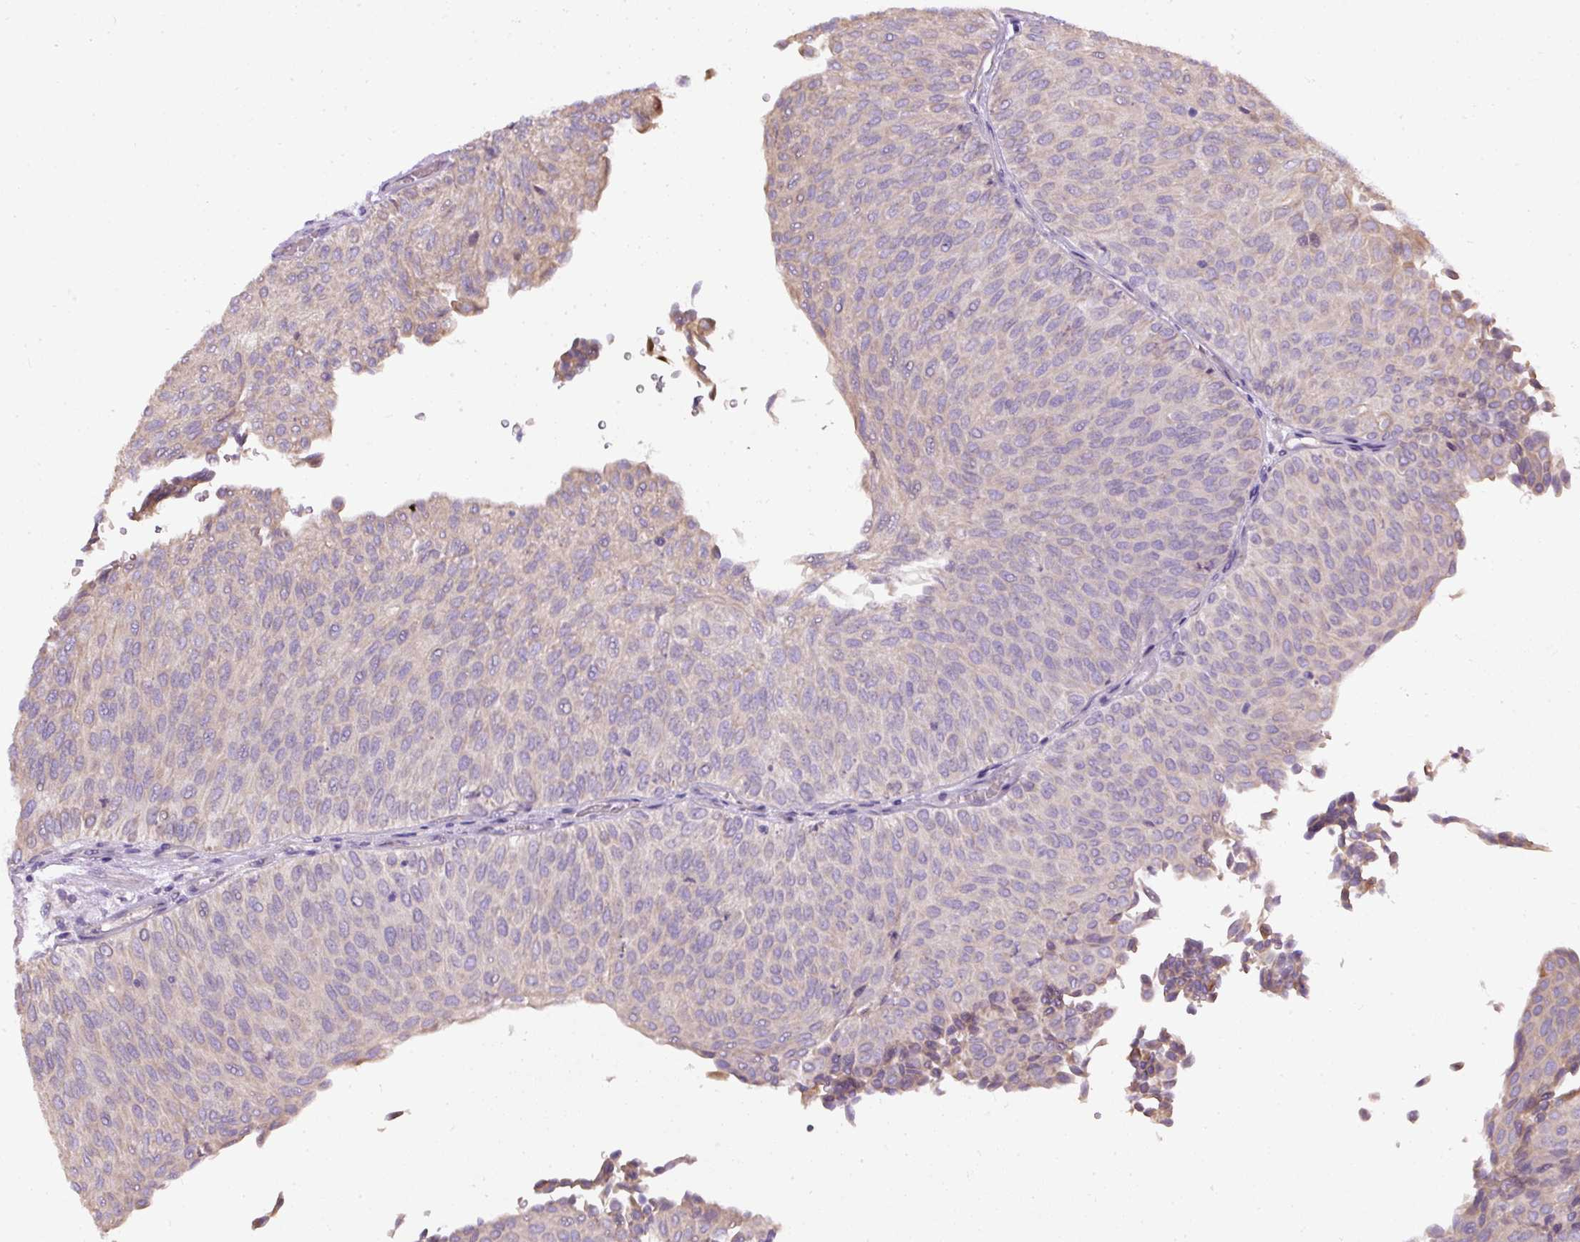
{"staining": {"intensity": "weak", "quantity": "25%-75%", "location": "cytoplasmic/membranous"}, "tissue": "urothelial cancer", "cell_type": "Tumor cells", "image_type": "cancer", "snomed": [{"axis": "morphology", "description": "Urothelial carcinoma, Low grade"}, {"axis": "topography", "description": "Urinary bladder"}], "caption": "Low-grade urothelial carcinoma stained with a protein marker demonstrates weak staining in tumor cells.", "gene": "FAM149A", "patient": {"sex": "male", "age": 78}}